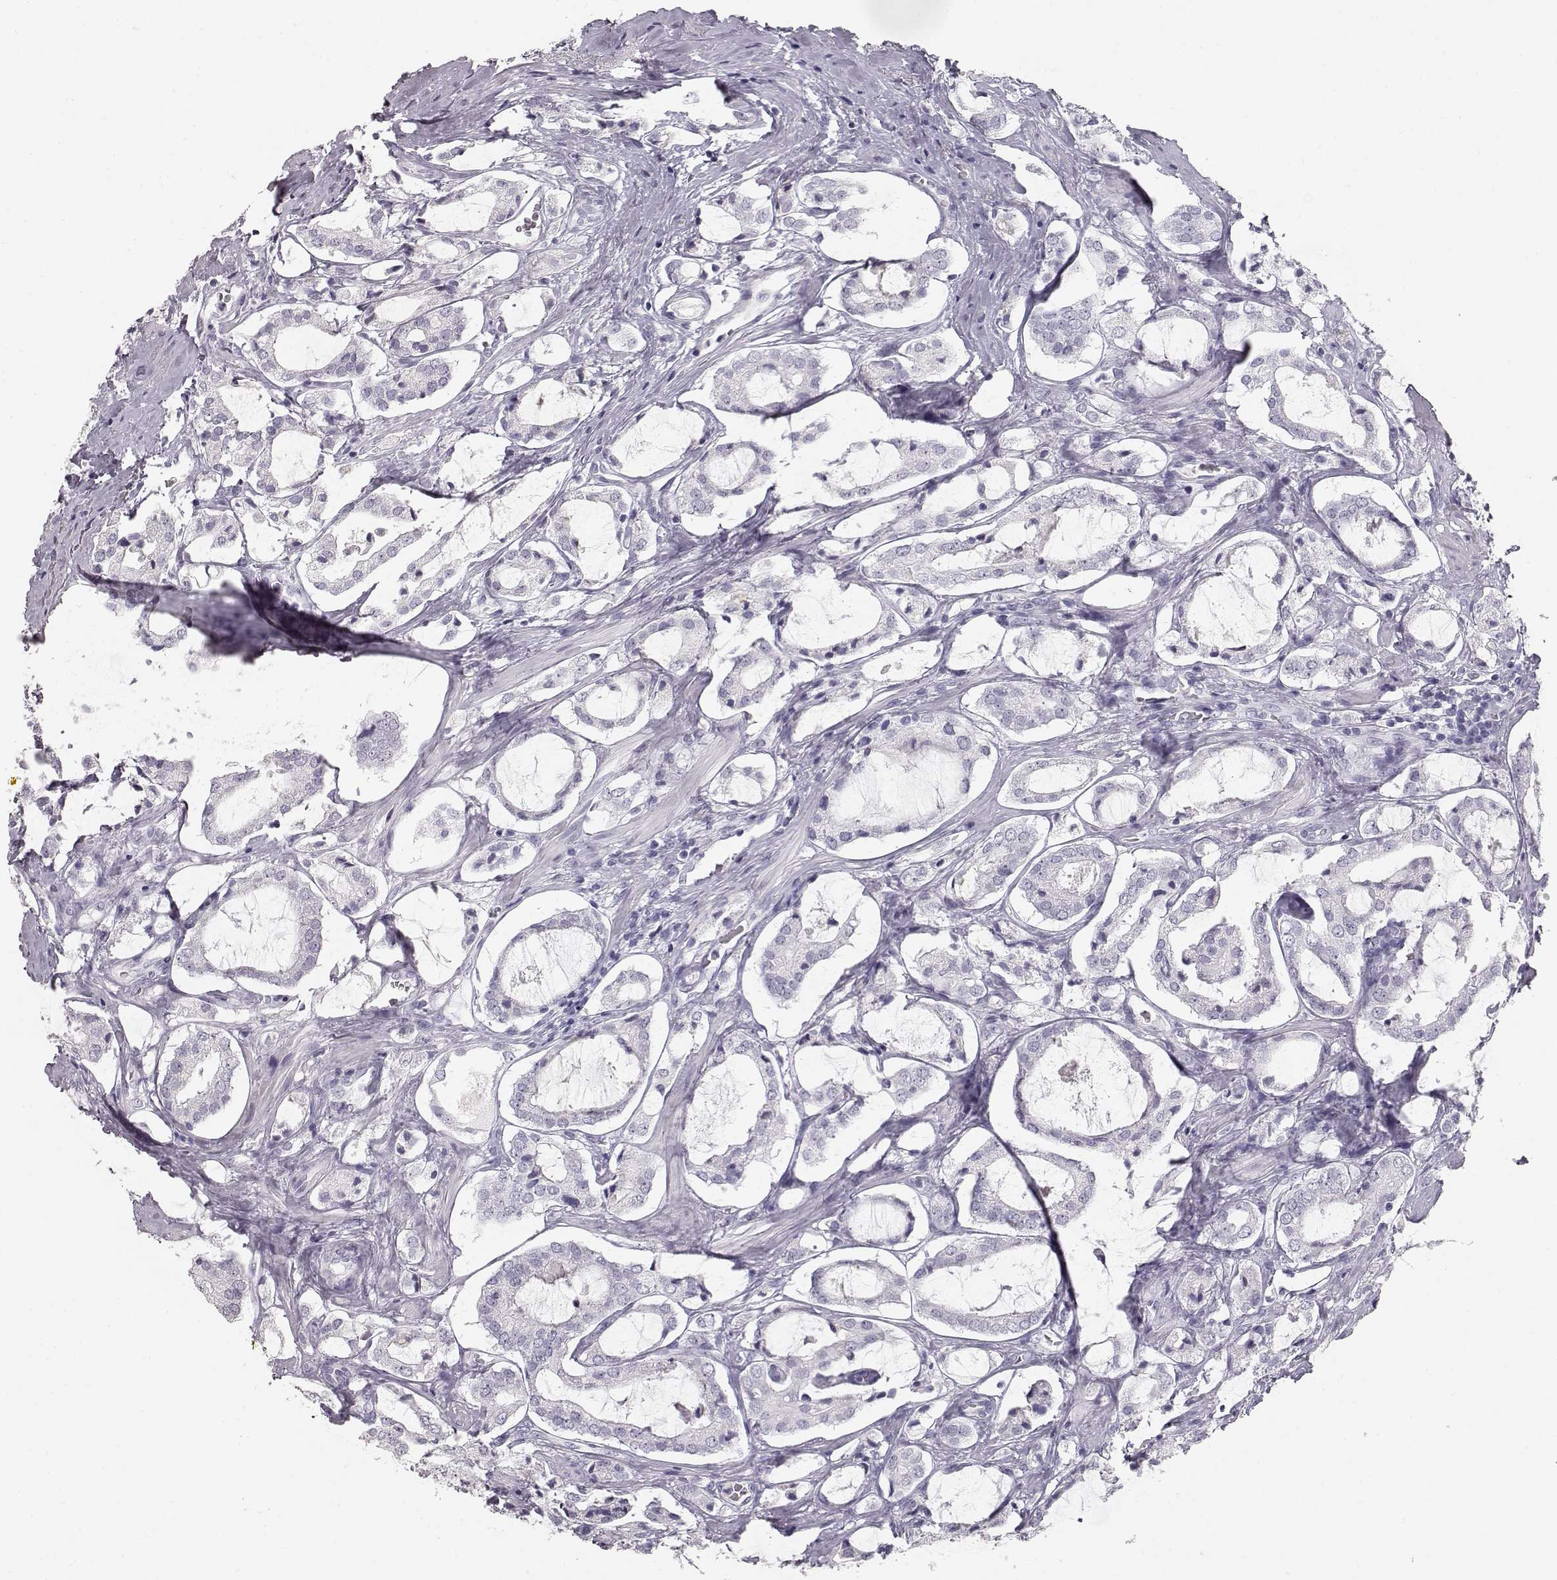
{"staining": {"intensity": "negative", "quantity": "none", "location": "none"}, "tissue": "prostate cancer", "cell_type": "Tumor cells", "image_type": "cancer", "snomed": [{"axis": "morphology", "description": "Adenocarcinoma, NOS"}, {"axis": "topography", "description": "Prostate"}], "caption": "Immunohistochemical staining of prostate cancer (adenocarcinoma) exhibits no significant expression in tumor cells.", "gene": "KRT33A", "patient": {"sex": "male", "age": 66}}